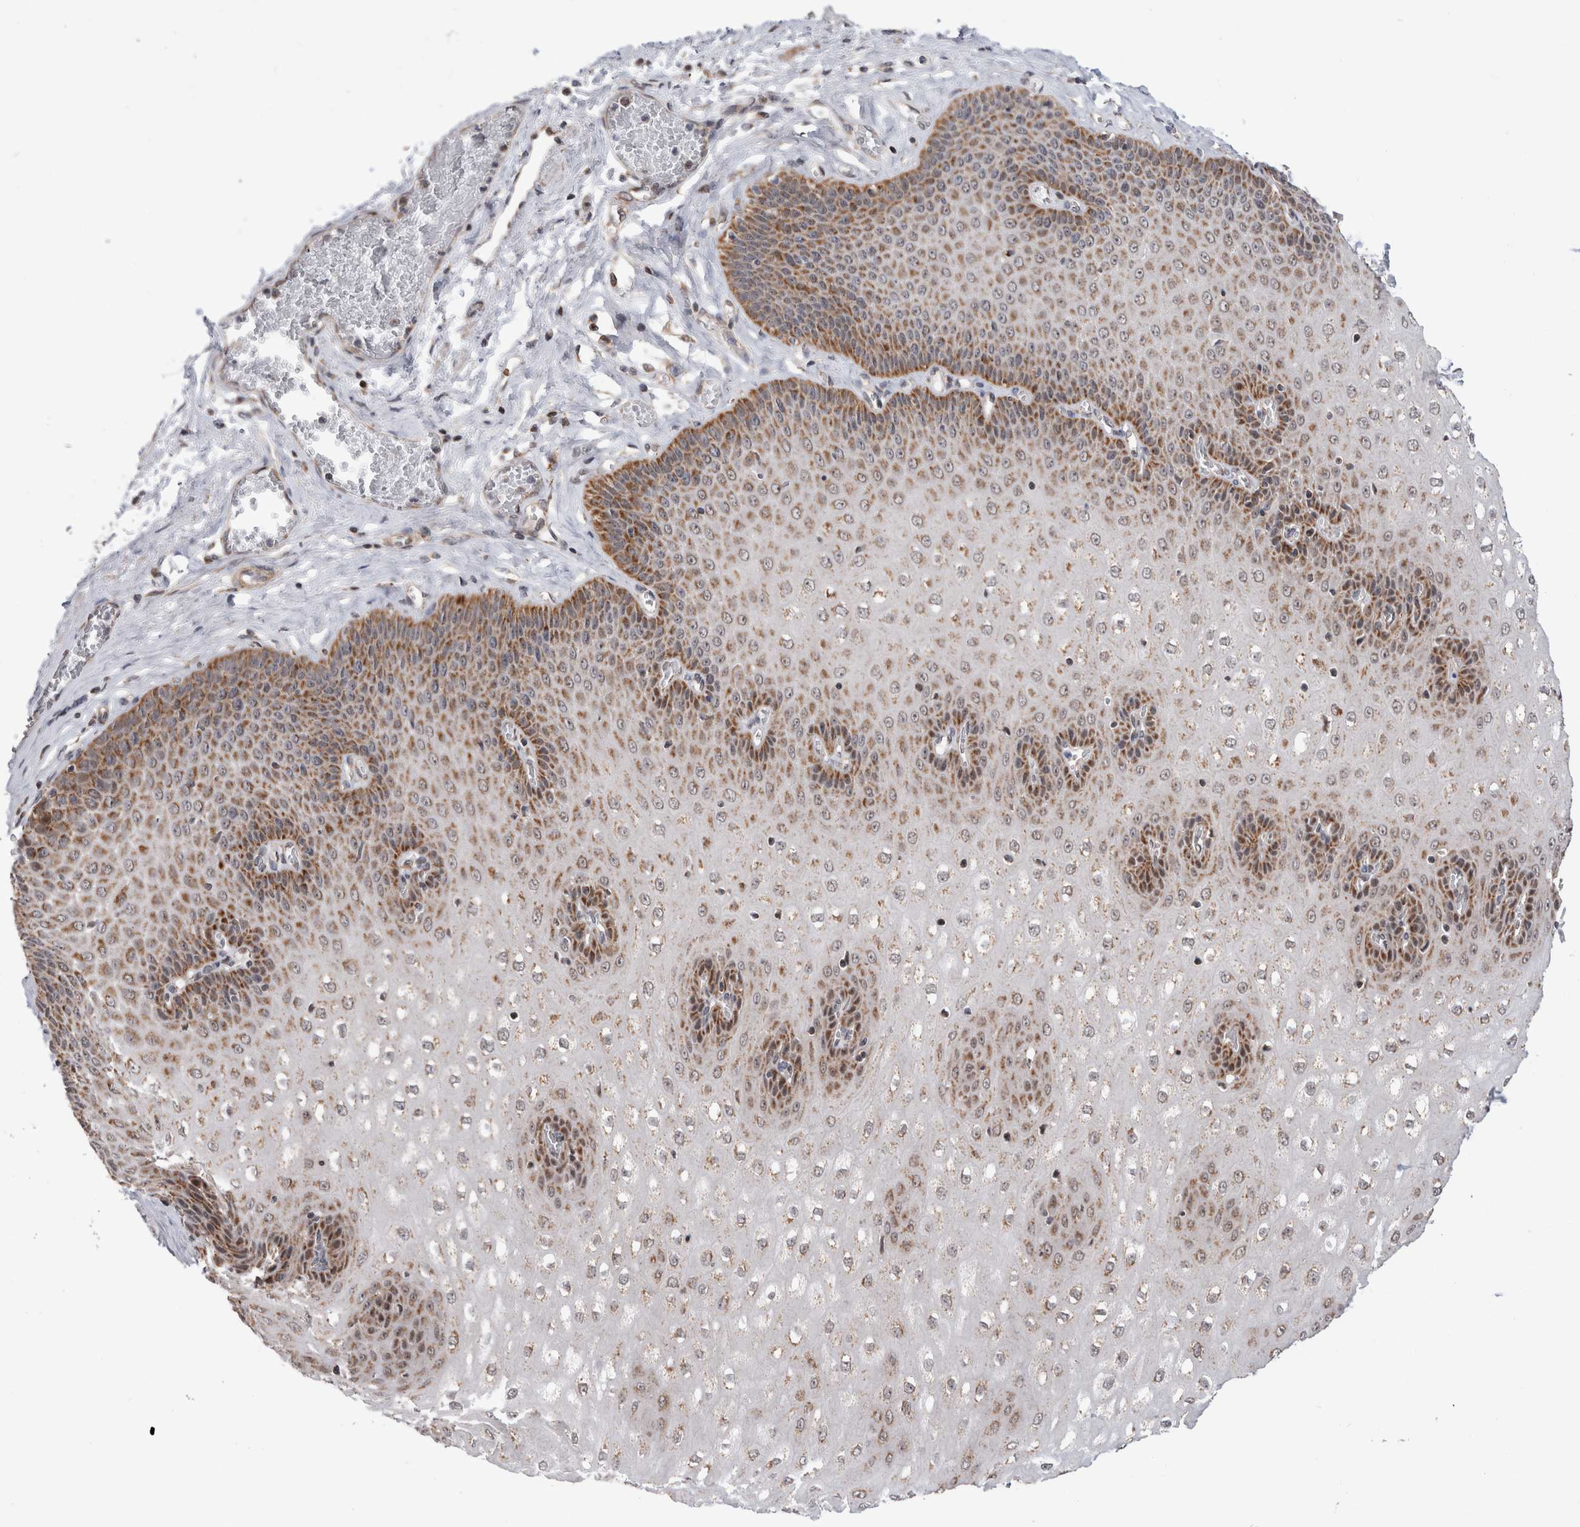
{"staining": {"intensity": "strong", "quantity": ">75%", "location": "cytoplasmic/membranous"}, "tissue": "esophagus", "cell_type": "Squamous epithelial cells", "image_type": "normal", "snomed": [{"axis": "morphology", "description": "Normal tissue, NOS"}, {"axis": "topography", "description": "Esophagus"}], "caption": "Immunohistochemistry (IHC) (DAB) staining of normal human esophagus demonstrates strong cytoplasmic/membranous protein positivity in about >75% of squamous epithelial cells. (brown staining indicates protein expression, while blue staining denotes nuclei).", "gene": "MRPL37", "patient": {"sex": "male", "age": 60}}